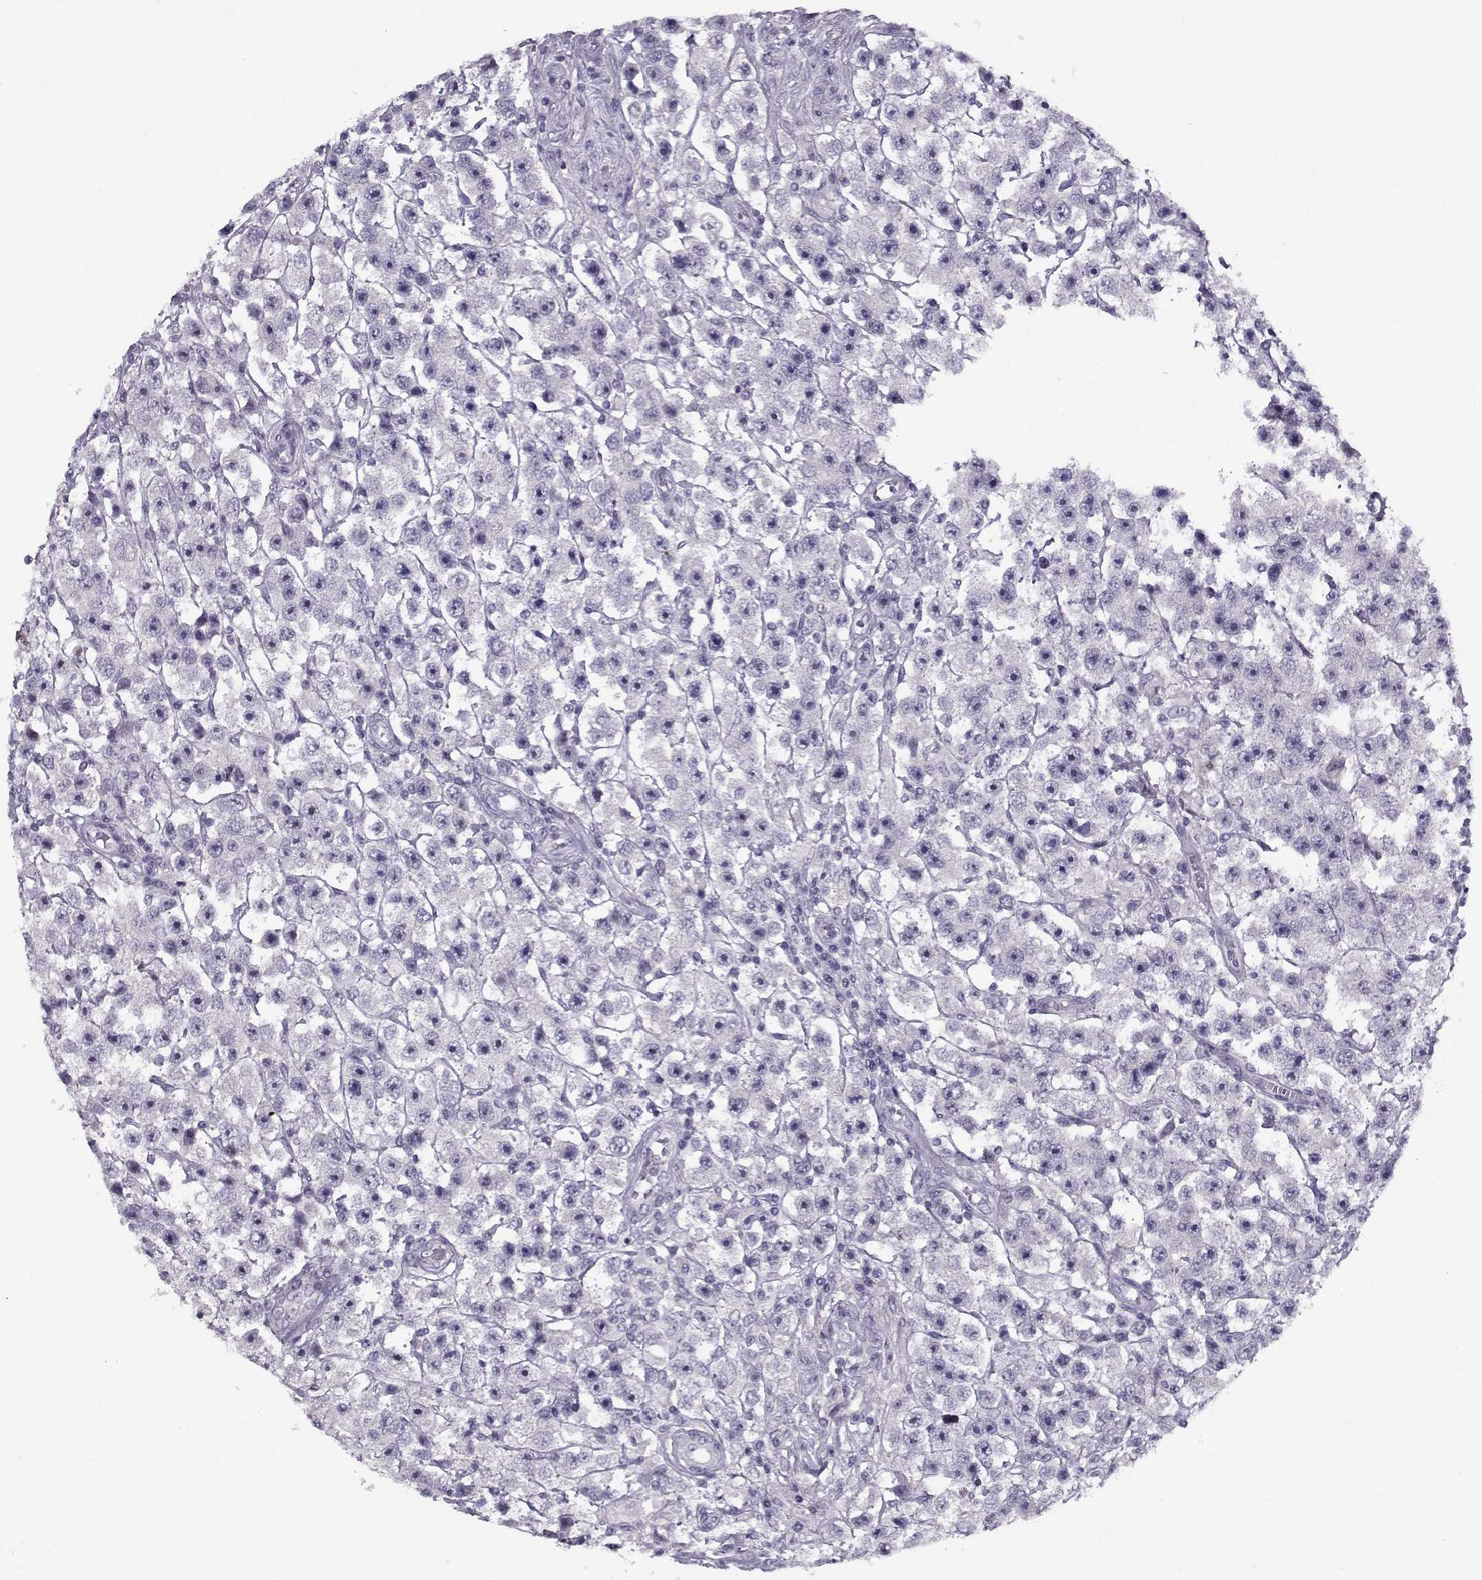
{"staining": {"intensity": "negative", "quantity": "none", "location": "none"}, "tissue": "testis cancer", "cell_type": "Tumor cells", "image_type": "cancer", "snomed": [{"axis": "morphology", "description": "Seminoma, NOS"}, {"axis": "topography", "description": "Testis"}], "caption": "DAB (3,3'-diaminobenzidine) immunohistochemical staining of human testis cancer (seminoma) reveals no significant staining in tumor cells. Brightfield microscopy of immunohistochemistry stained with DAB (3,3'-diaminobenzidine) (brown) and hematoxylin (blue), captured at high magnification.", "gene": "PP2D1", "patient": {"sex": "male", "age": 45}}